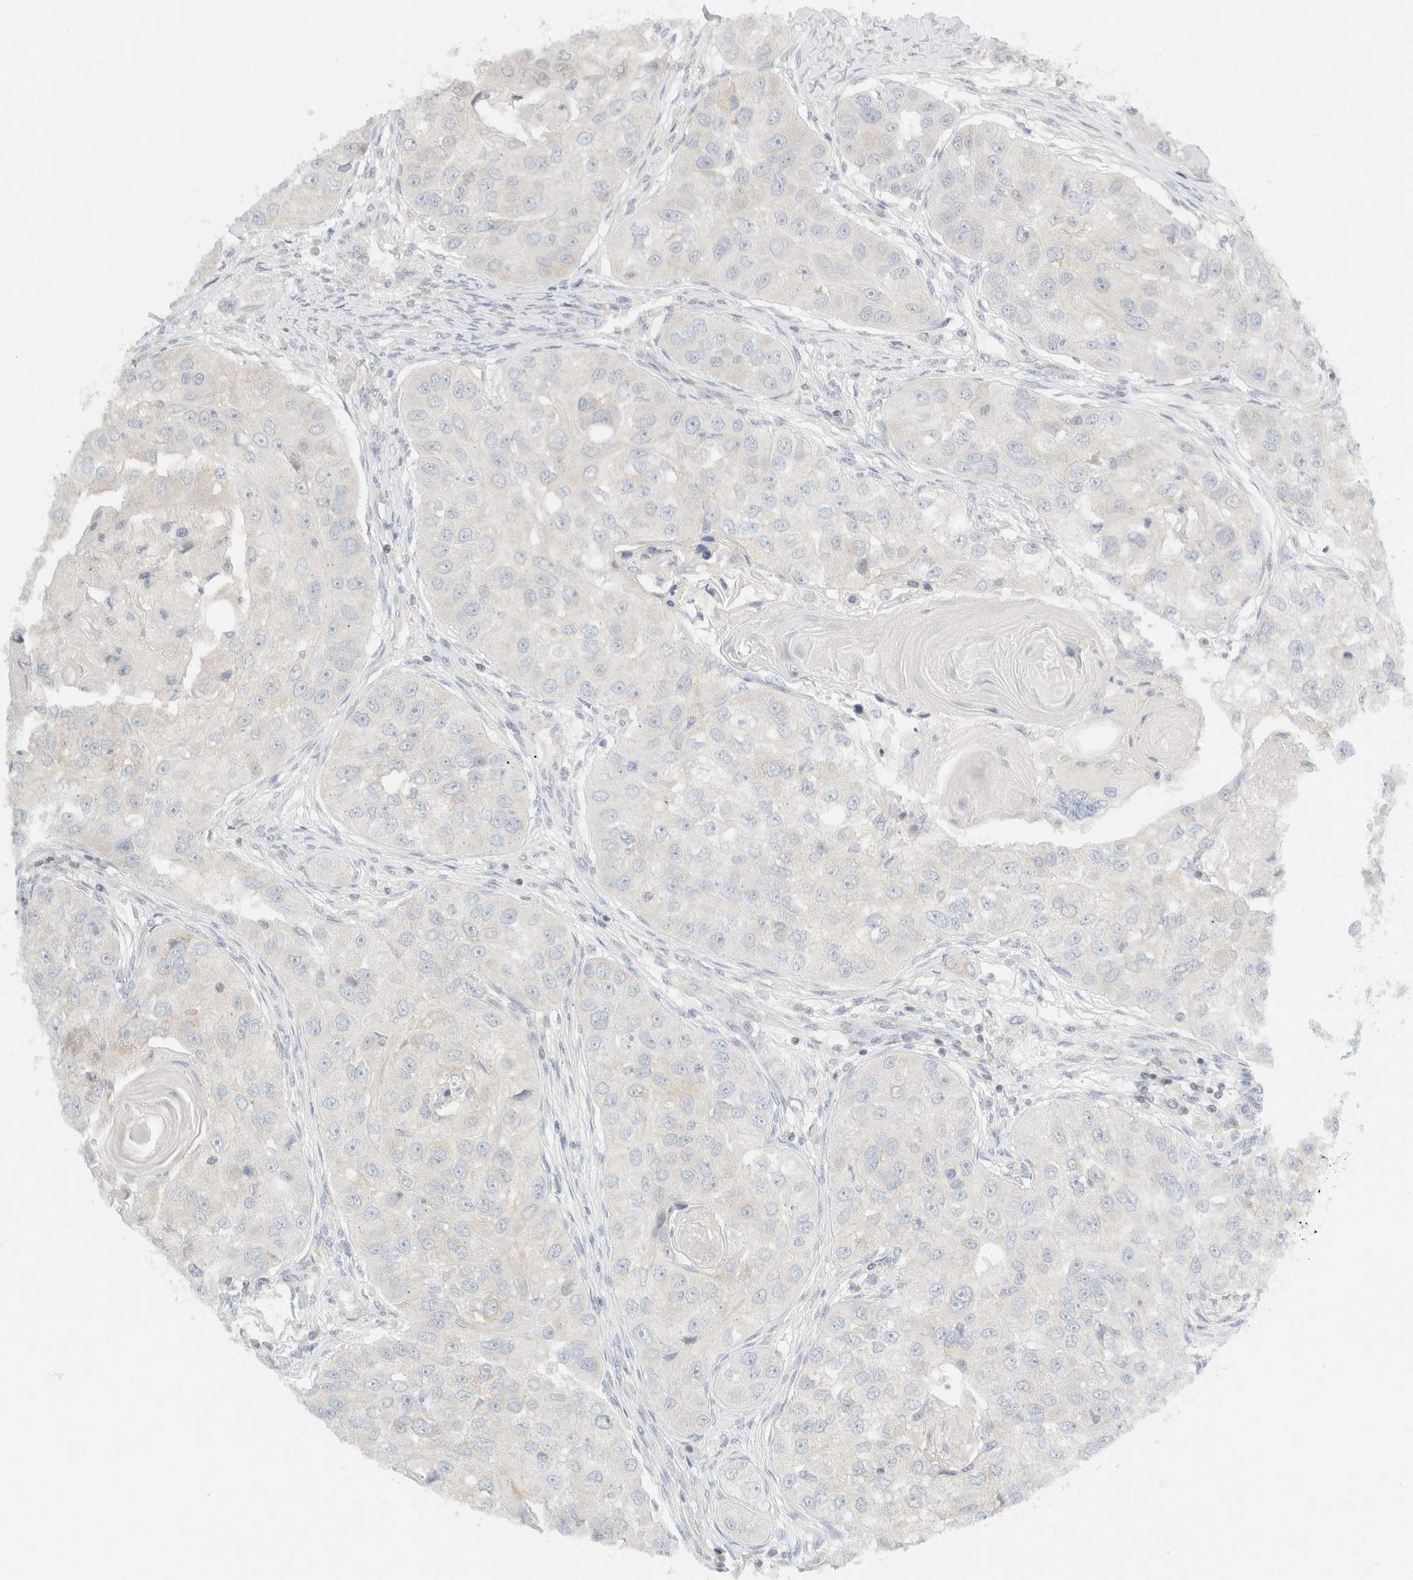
{"staining": {"intensity": "negative", "quantity": "none", "location": "none"}, "tissue": "head and neck cancer", "cell_type": "Tumor cells", "image_type": "cancer", "snomed": [{"axis": "morphology", "description": "Normal tissue, NOS"}, {"axis": "morphology", "description": "Squamous cell carcinoma, NOS"}, {"axis": "topography", "description": "Skeletal muscle"}, {"axis": "topography", "description": "Head-Neck"}], "caption": "An image of human head and neck cancer (squamous cell carcinoma) is negative for staining in tumor cells.", "gene": "SH3GLB2", "patient": {"sex": "male", "age": 51}}